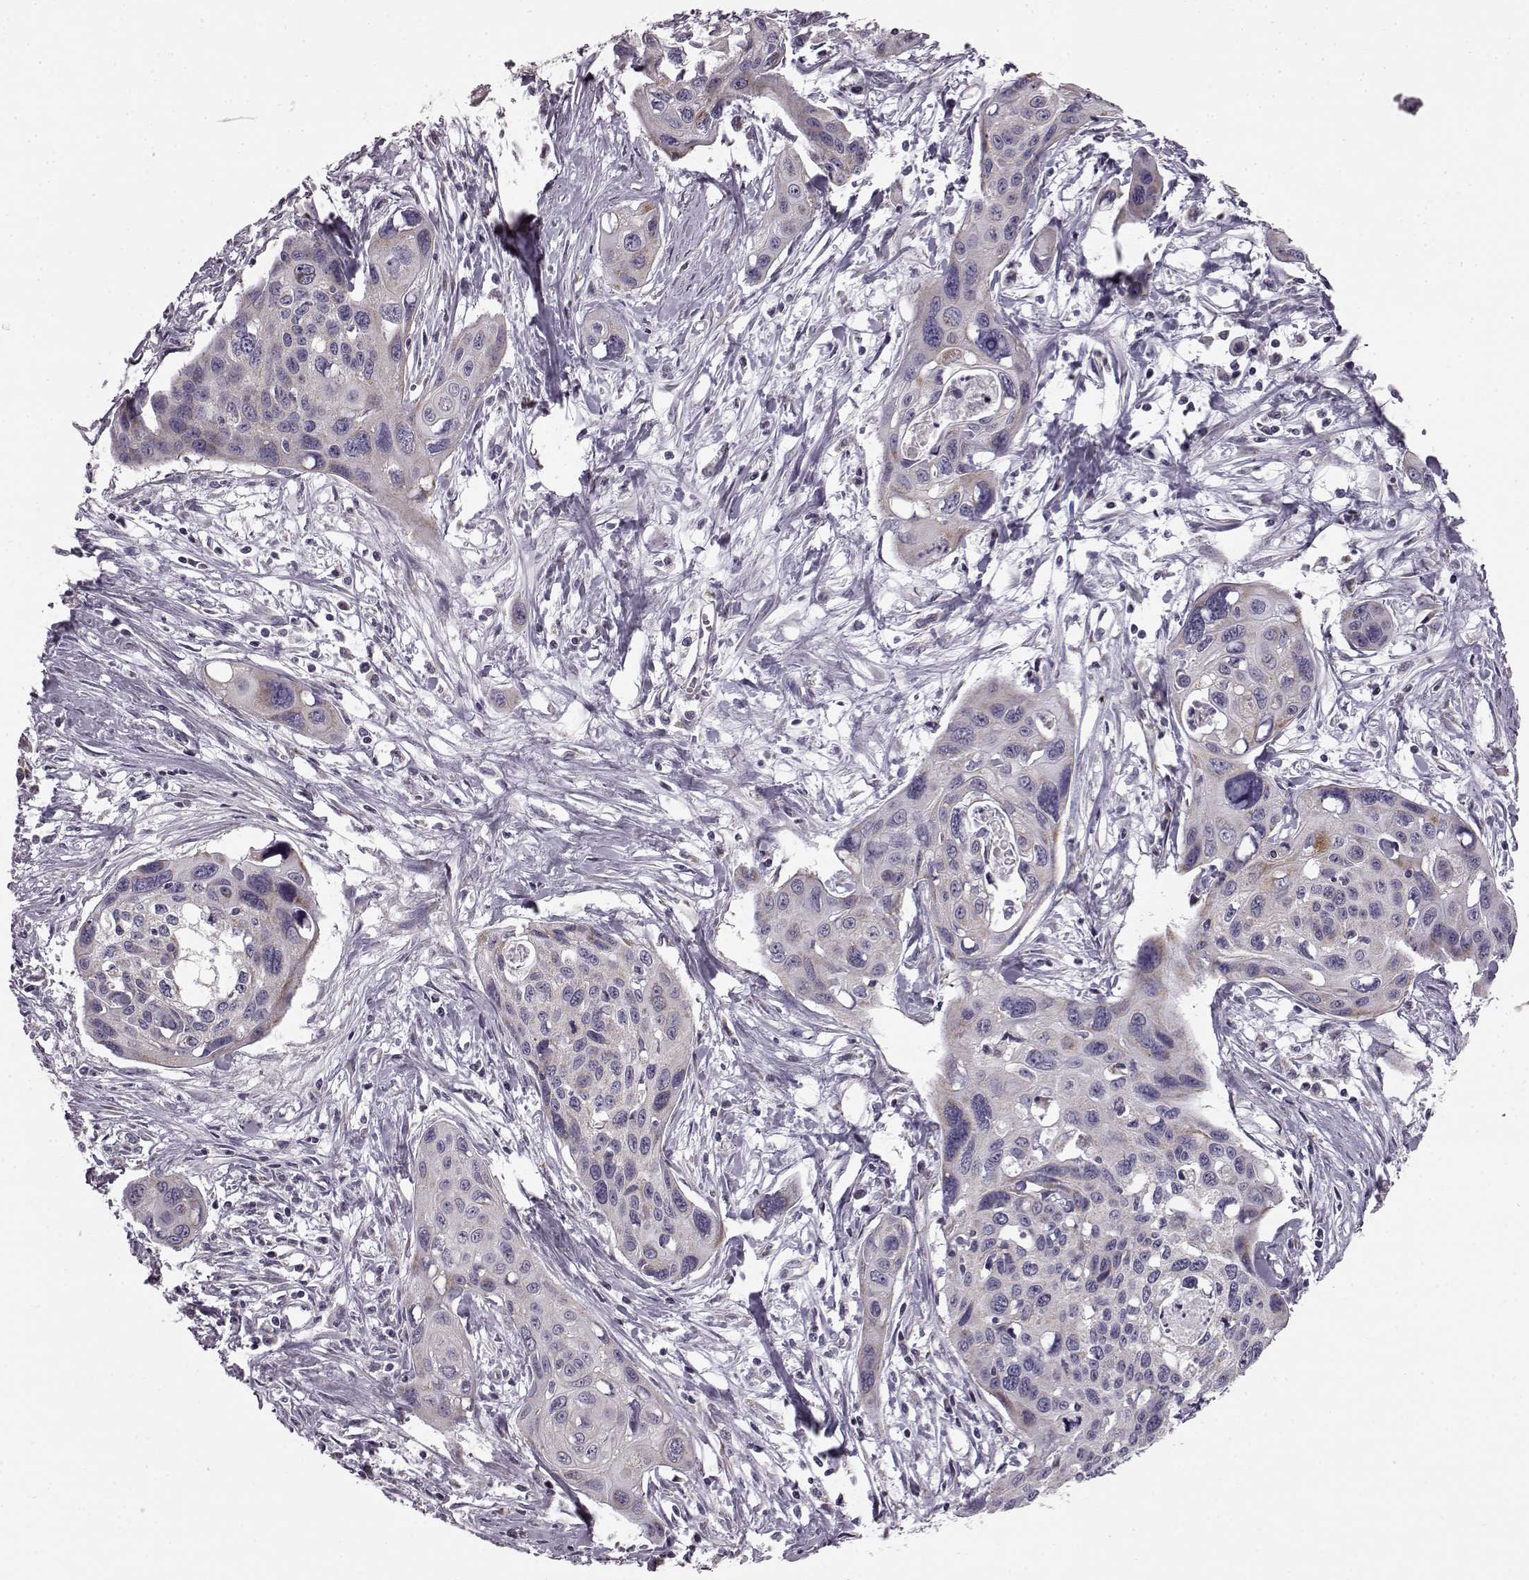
{"staining": {"intensity": "moderate", "quantity": "<25%", "location": "cytoplasmic/membranous"}, "tissue": "cervical cancer", "cell_type": "Tumor cells", "image_type": "cancer", "snomed": [{"axis": "morphology", "description": "Squamous cell carcinoma, NOS"}, {"axis": "topography", "description": "Cervix"}], "caption": "Immunohistochemistry (IHC) (DAB) staining of cervical cancer reveals moderate cytoplasmic/membranous protein expression in about <25% of tumor cells. (Brightfield microscopy of DAB IHC at high magnification).", "gene": "FAM8A1", "patient": {"sex": "female", "age": 31}}